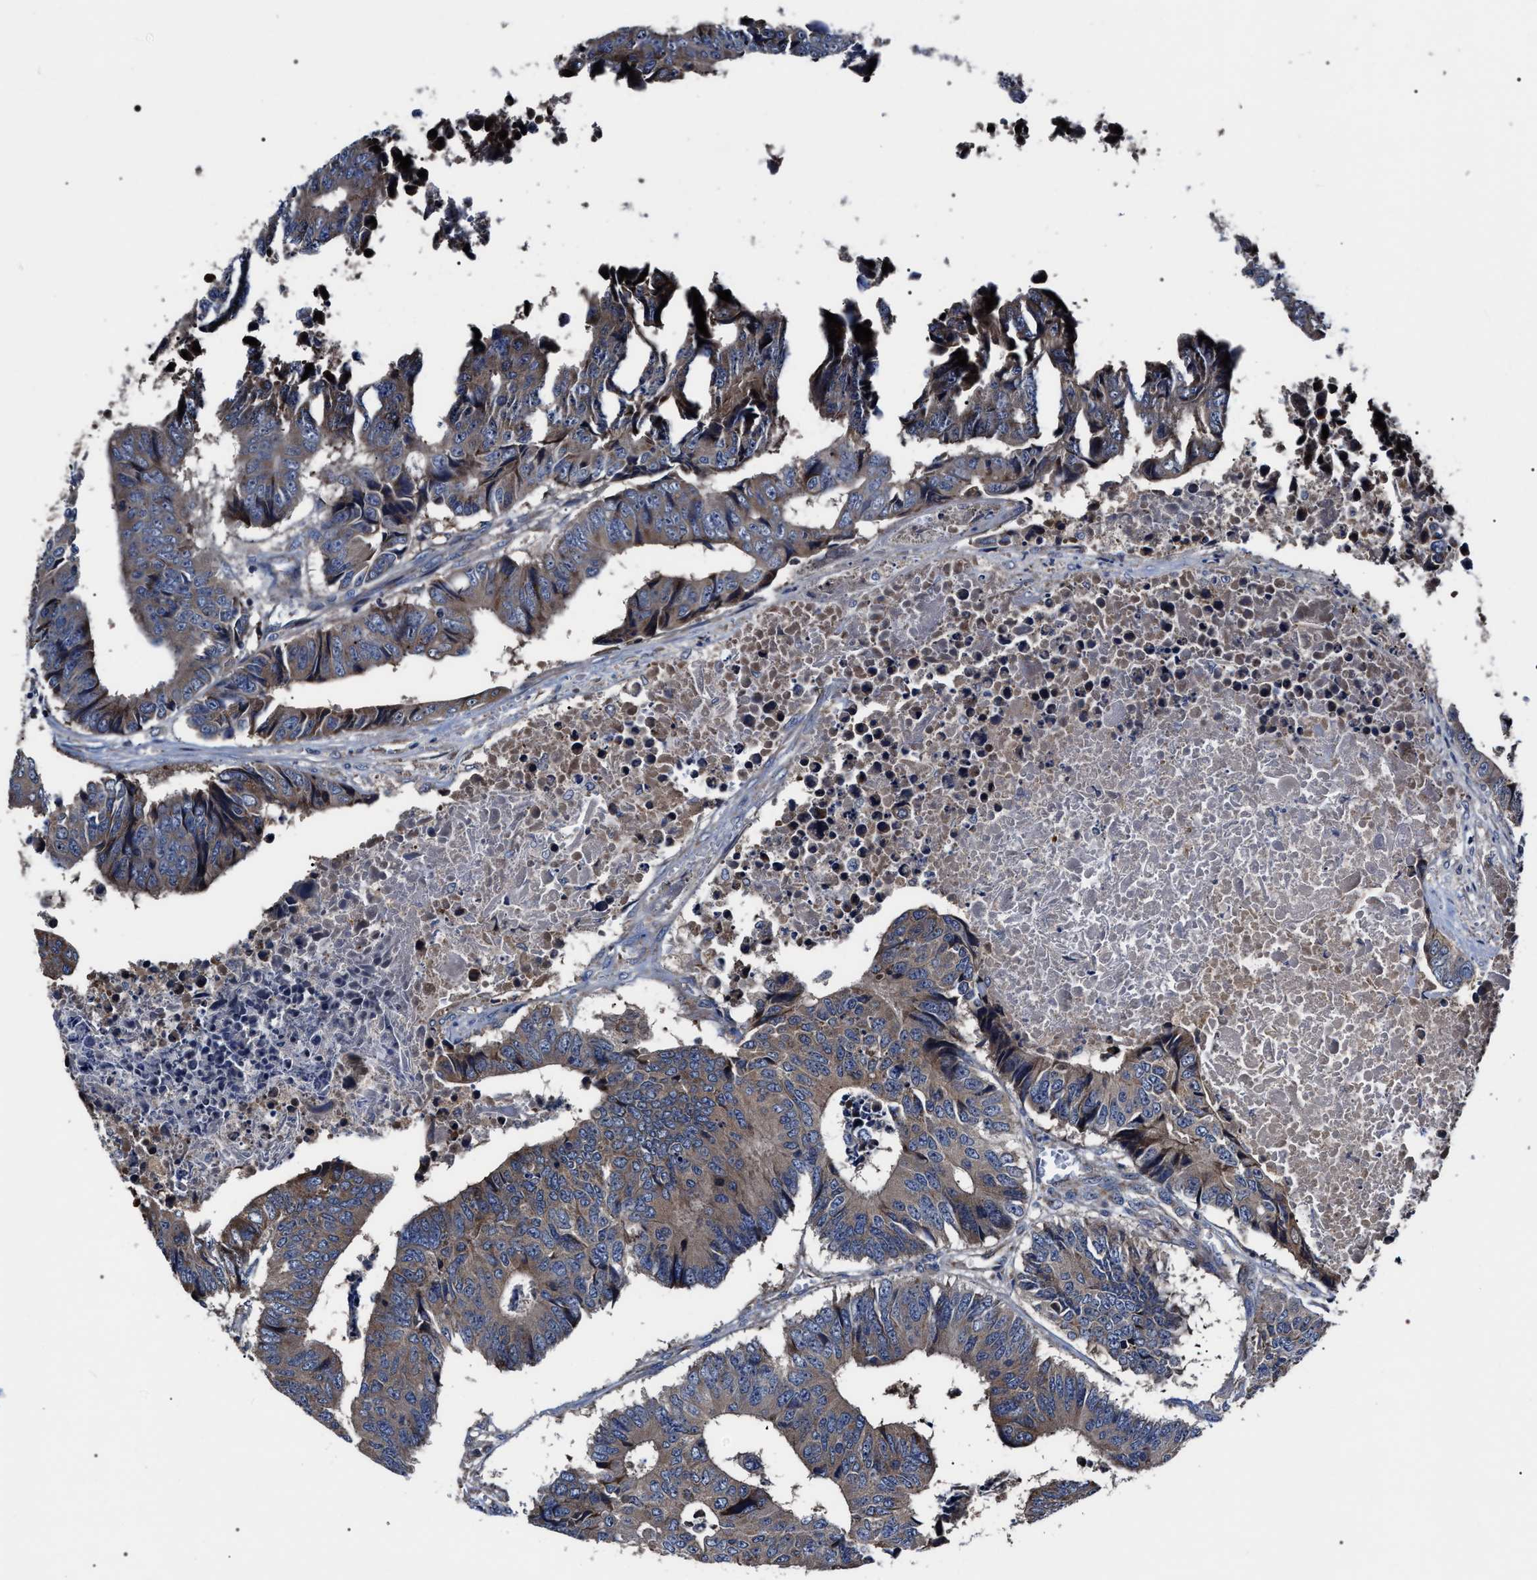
{"staining": {"intensity": "moderate", "quantity": ">75%", "location": "cytoplasmic/membranous"}, "tissue": "colorectal cancer", "cell_type": "Tumor cells", "image_type": "cancer", "snomed": [{"axis": "morphology", "description": "Adenocarcinoma, NOS"}, {"axis": "topography", "description": "Rectum"}], "caption": "Protein expression by IHC demonstrates moderate cytoplasmic/membranous positivity in approximately >75% of tumor cells in colorectal cancer (adenocarcinoma). The protein of interest is stained brown, and the nuclei are stained in blue (DAB IHC with brightfield microscopy, high magnification).", "gene": "MACC1", "patient": {"sex": "male", "age": 84}}